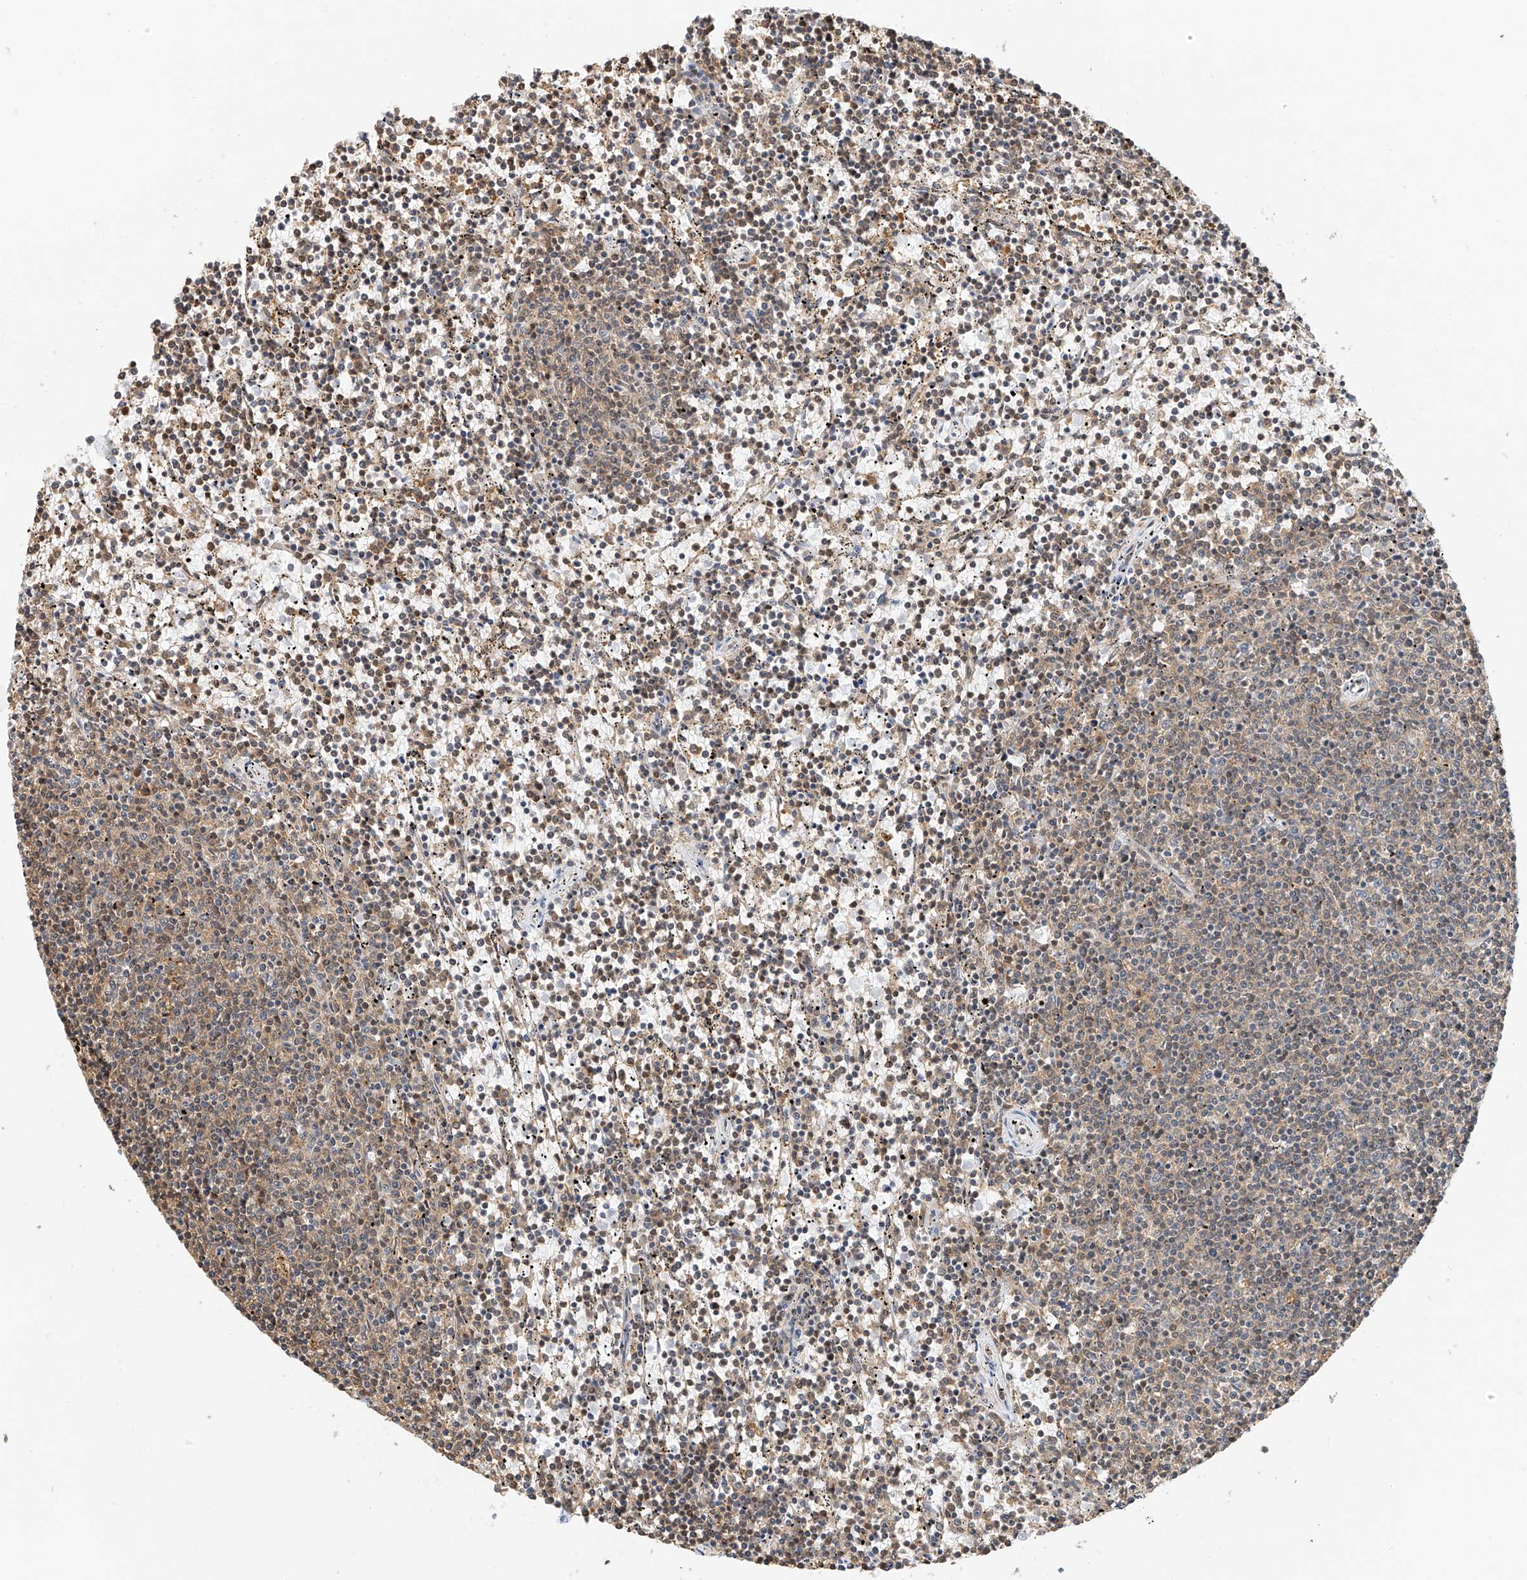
{"staining": {"intensity": "moderate", "quantity": "25%-75%", "location": "cytoplasmic/membranous"}, "tissue": "lymphoma", "cell_type": "Tumor cells", "image_type": "cancer", "snomed": [{"axis": "morphology", "description": "Malignant lymphoma, non-Hodgkin's type, Low grade"}, {"axis": "topography", "description": "Spleen"}], "caption": "The immunohistochemical stain shows moderate cytoplasmic/membranous expression in tumor cells of malignant lymphoma, non-Hodgkin's type (low-grade) tissue.", "gene": "PPA2", "patient": {"sex": "female", "age": 50}}